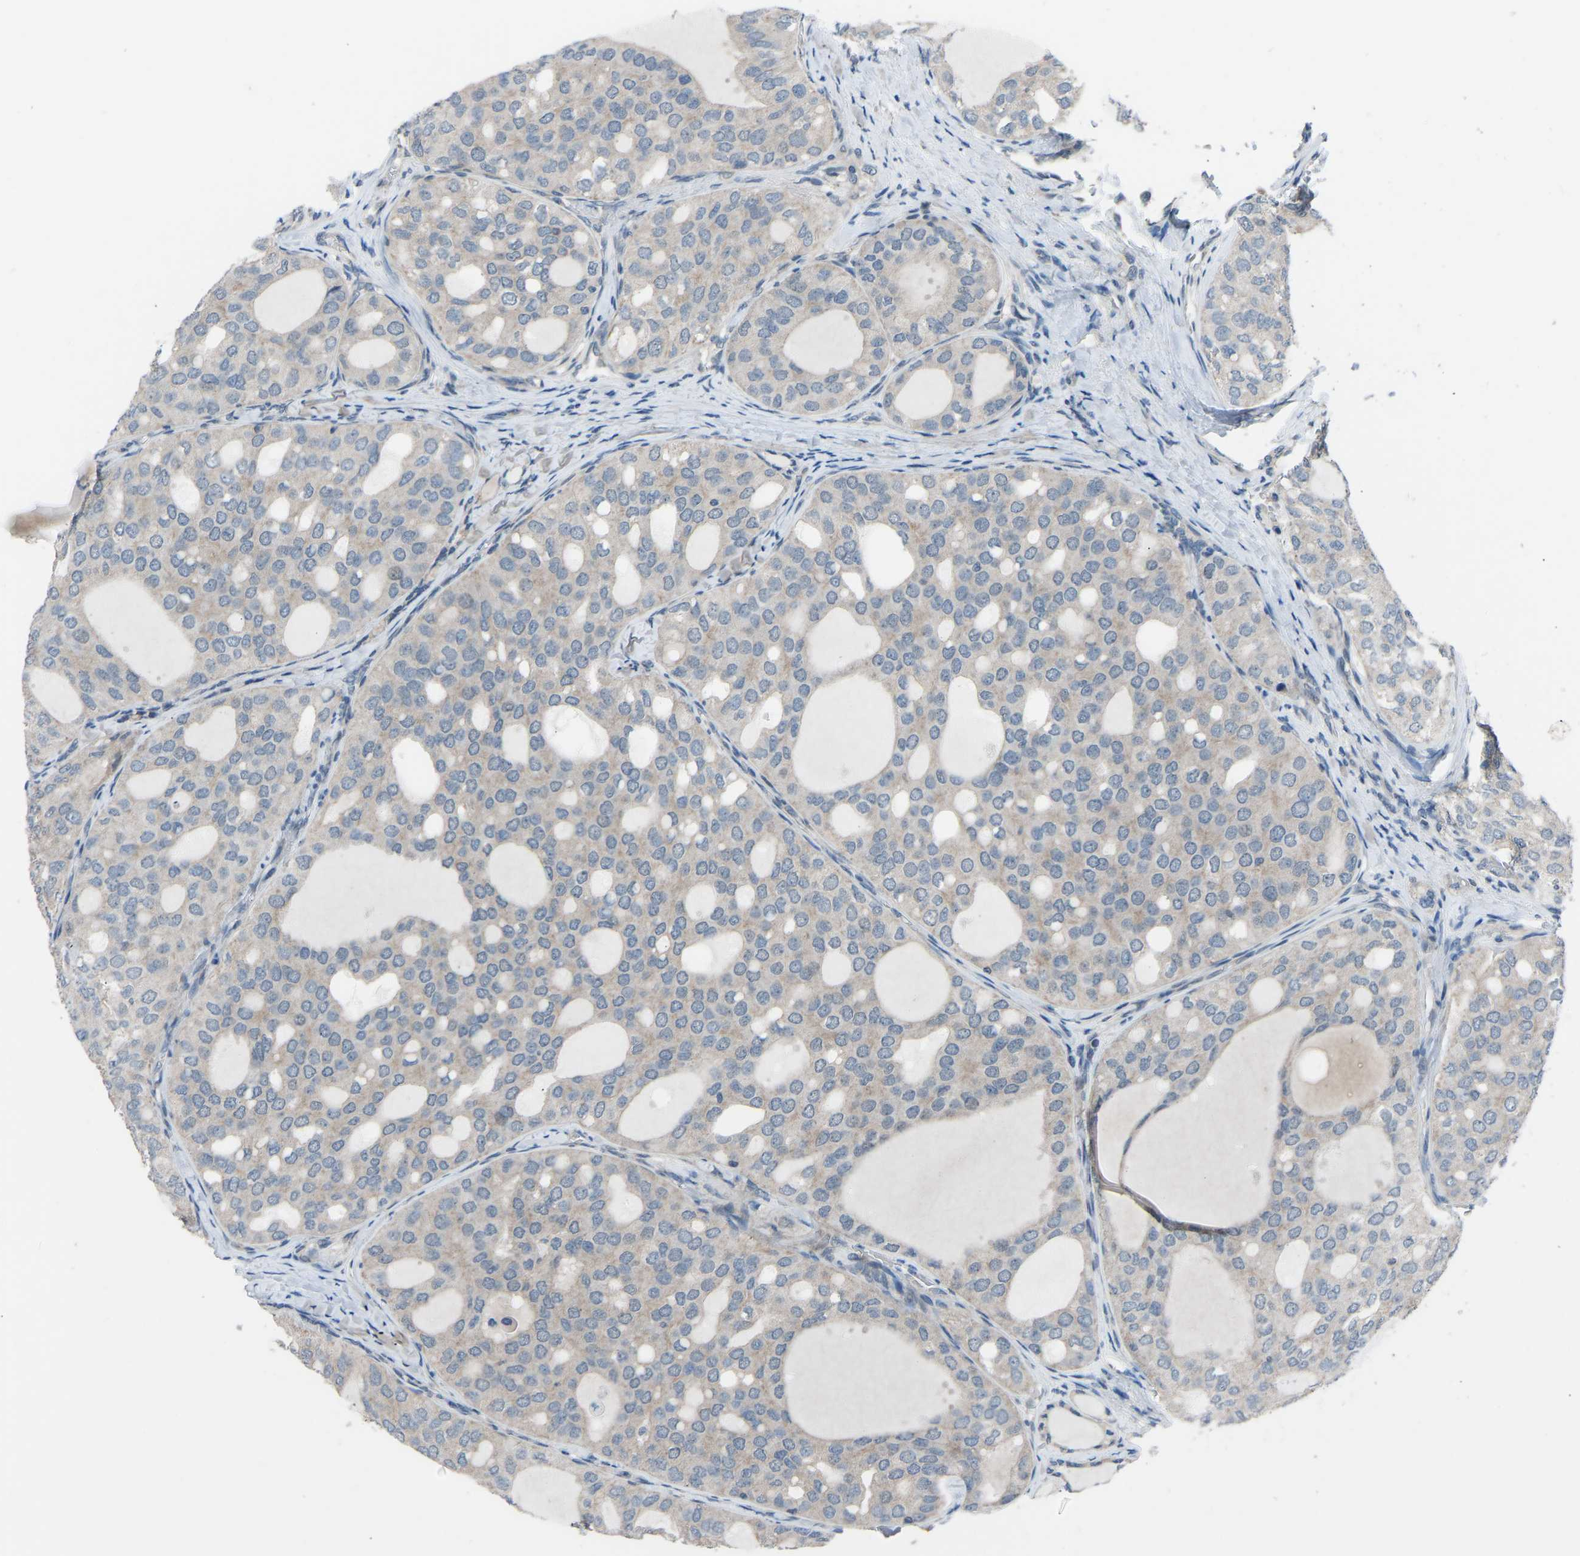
{"staining": {"intensity": "weak", "quantity": ">75%", "location": "cytoplasmic/membranous"}, "tissue": "thyroid cancer", "cell_type": "Tumor cells", "image_type": "cancer", "snomed": [{"axis": "morphology", "description": "Follicular adenoma carcinoma, NOS"}, {"axis": "topography", "description": "Thyroid gland"}], "caption": "Tumor cells demonstrate low levels of weak cytoplasmic/membranous positivity in approximately >75% of cells in follicular adenoma carcinoma (thyroid).", "gene": "CDK2AP1", "patient": {"sex": "male", "age": 75}}